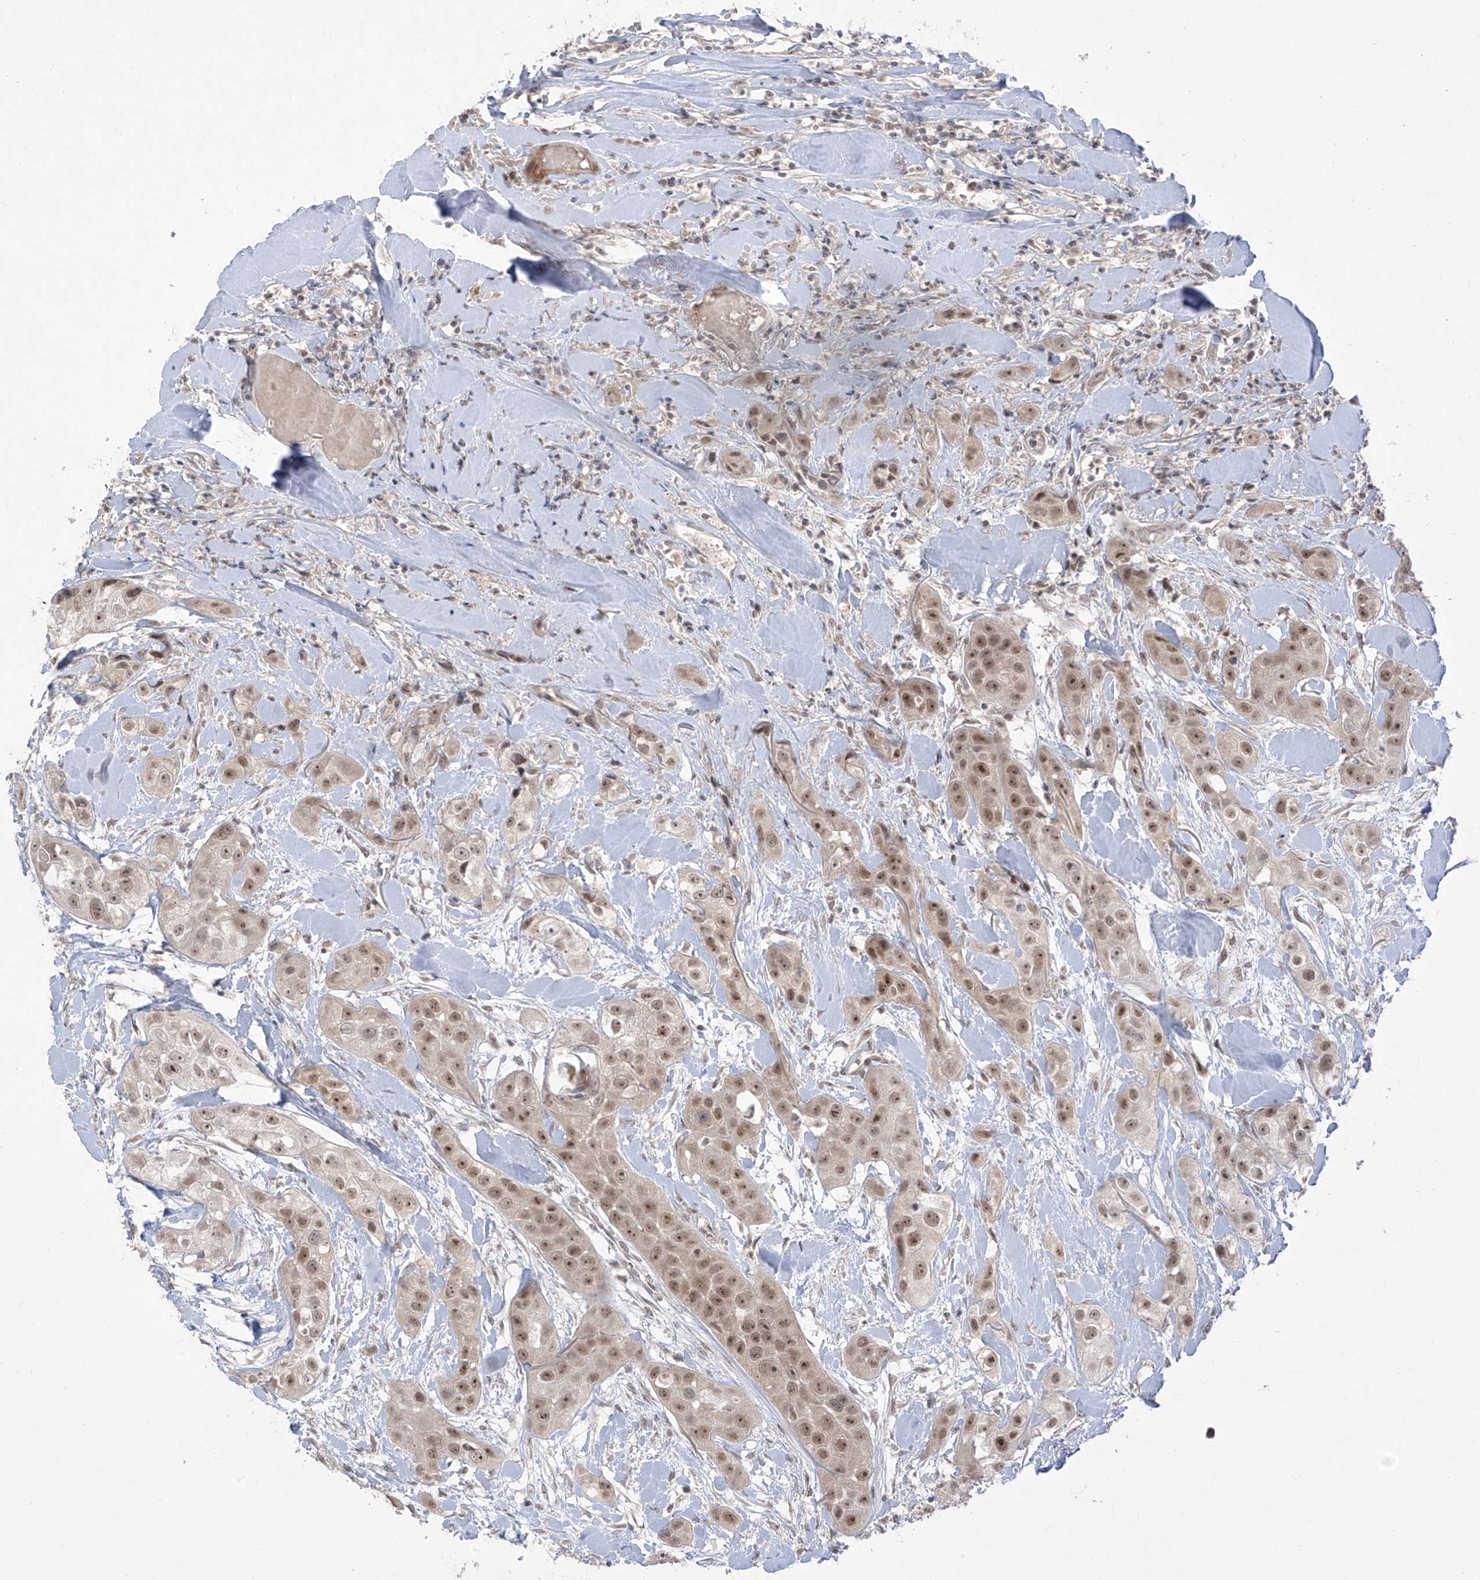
{"staining": {"intensity": "moderate", "quantity": ">75%", "location": "nuclear"}, "tissue": "head and neck cancer", "cell_type": "Tumor cells", "image_type": "cancer", "snomed": [{"axis": "morphology", "description": "Normal tissue, NOS"}, {"axis": "morphology", "description": "Squamous cell carcinoma, NOS"}, {"axis": "topography", "description": "Skeletal muscle"}, {"axis": "topography", "description": "Head-Neck"}], "caption": "Tumor cells reveal moderate nuclear positivity in about >75% of cells in head and neck cancer.", "gene": "OGT", "patient": {"sex": "male", "age": 51}}